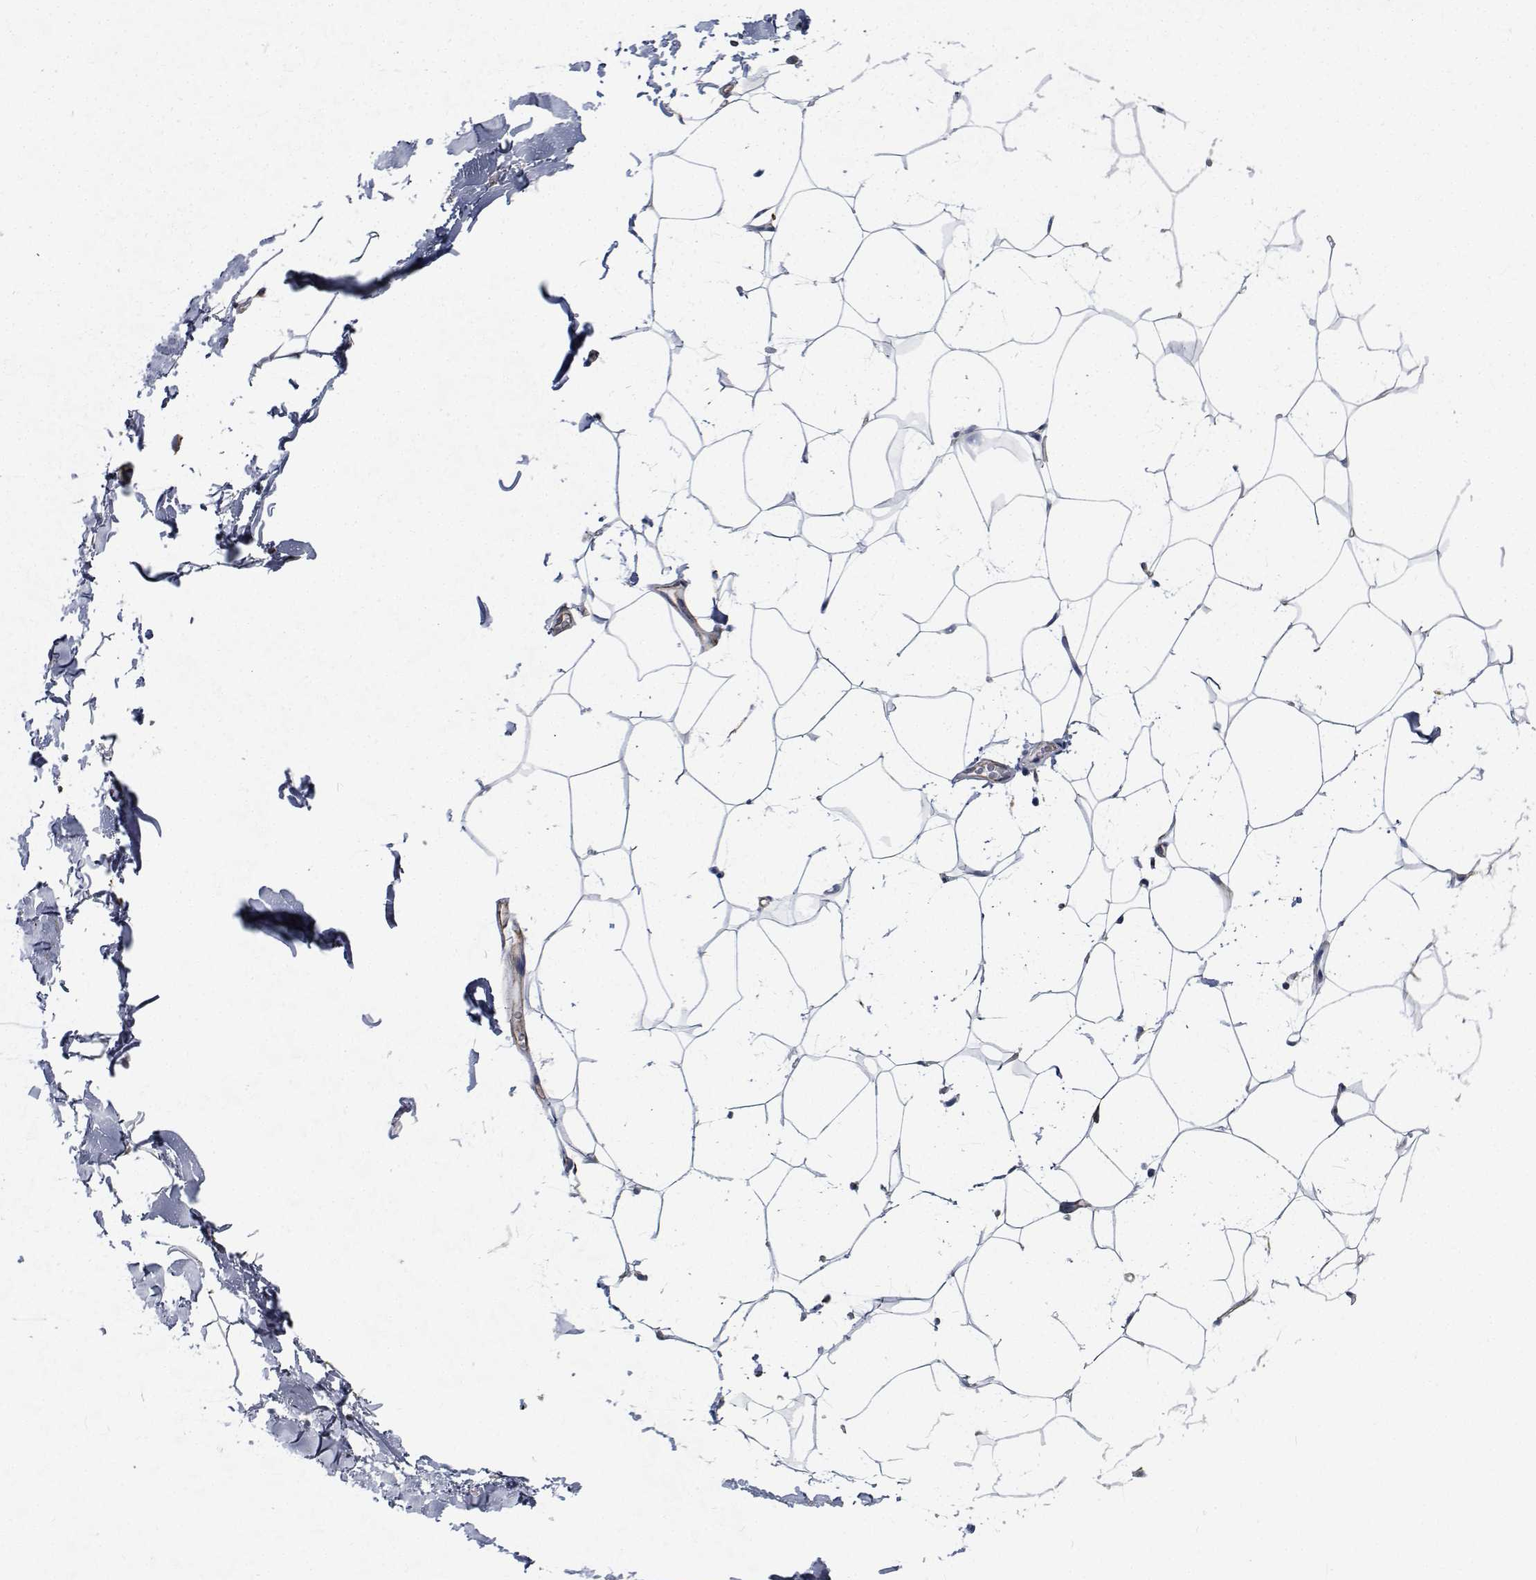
{"staining": {"intensity": "negative", "quantity": "none", "location": "none"}, "tissue": "breast", "cell_type": "Adipocytes", "image_type": "normal", "snomed": [{"axis": "morphology", "description": "Normal tissue, NOS"}, {"axis": "topography", "description": "Breast"}], "caption": "Immunohistochemistry photomicrograph of unremarkable breast: human breast stained with DAB reveals no significant protein positivity in adipocytes.", "gene": "TTBK1", "patient": {"sex": "female", "age": 32}}